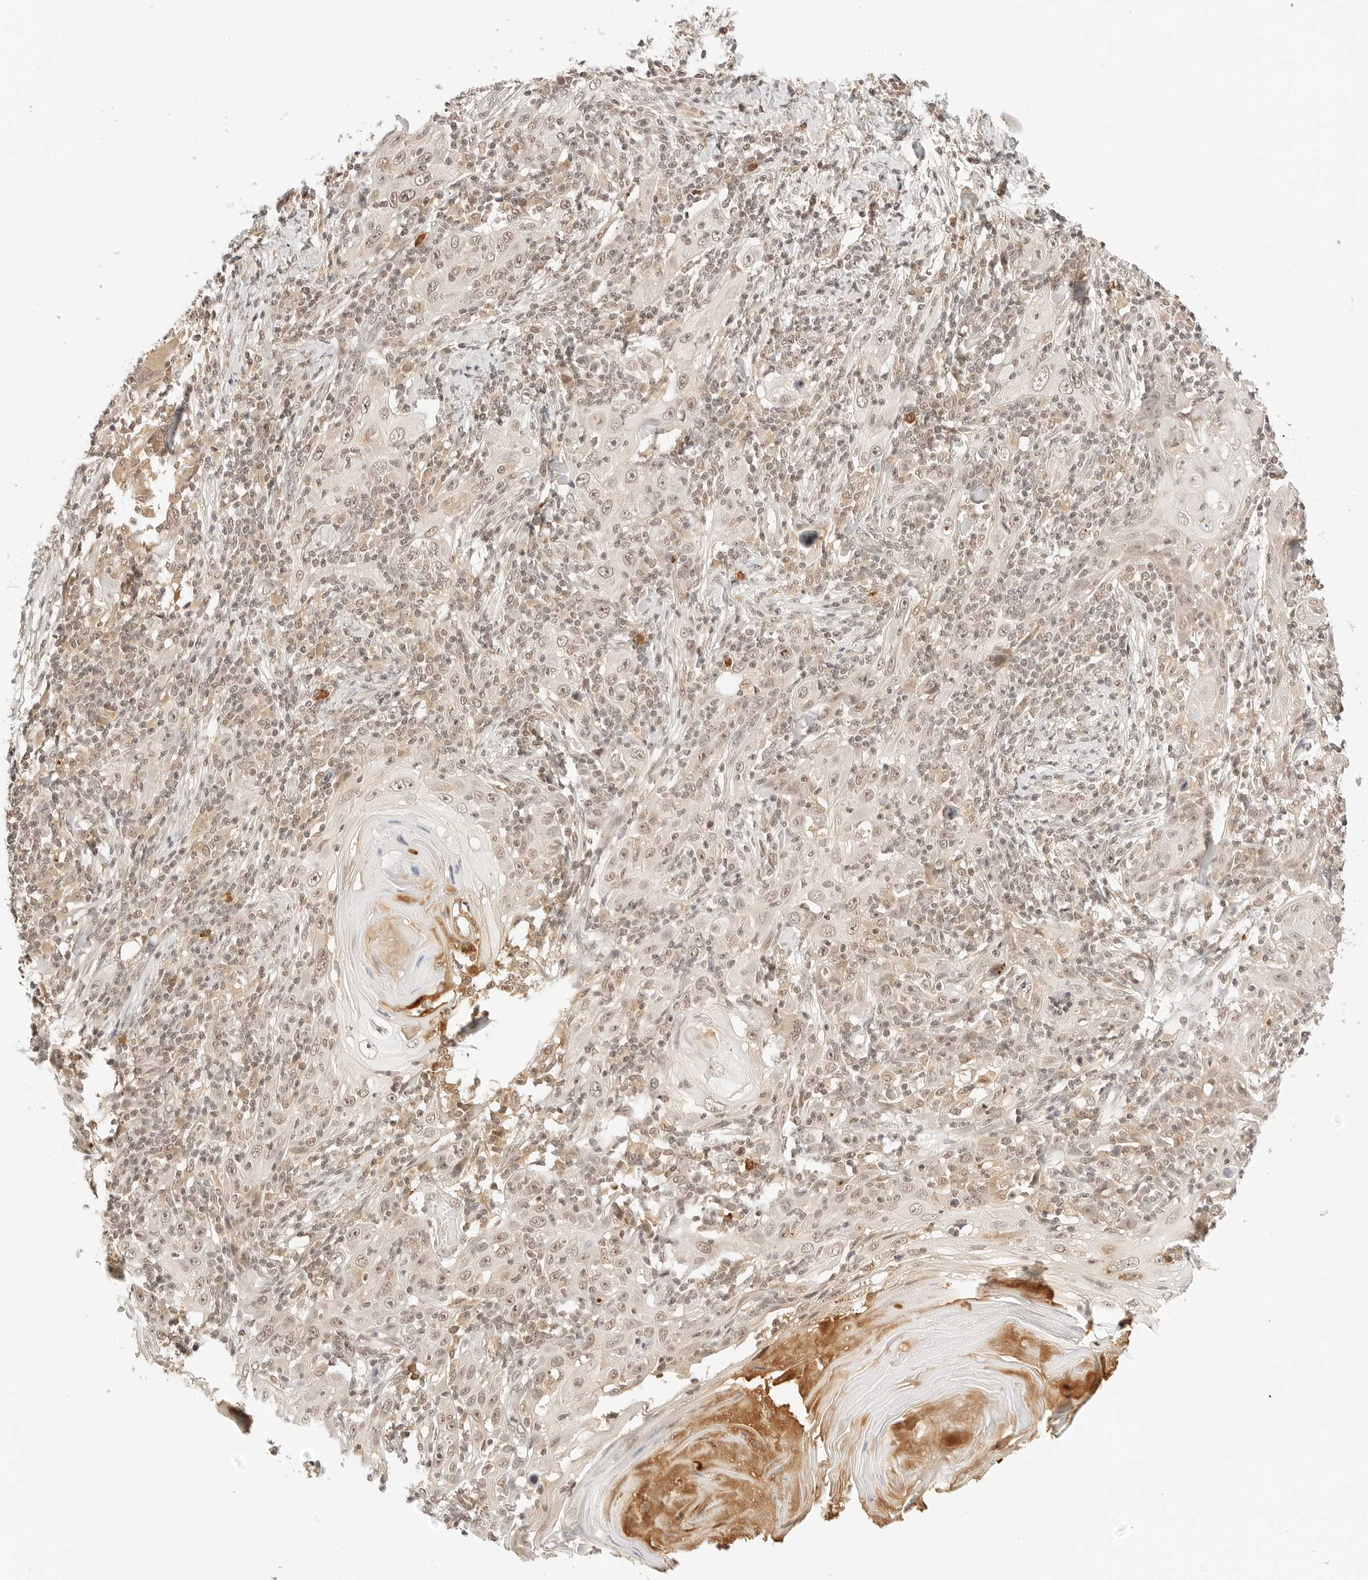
{"staining": {"intensity": "weak", "quantity": ">75%", "location": "nuclear"}, "tissue": "skin cancer", "cell_type": "Tumor cells", "image_type": "cancer", "snomed": [{"axis": "morphology", "description": "Squamous cell carcinoma, NOS"}, {"axis": "topography", "description": "Skin"}], "caption": "Protein expression analysis of skin cancer shows weak nuclear expression in approximately >75% of tumor cells.", "gene": "SEPTIN4", "patient": {"sex": "female", "age": 88}}